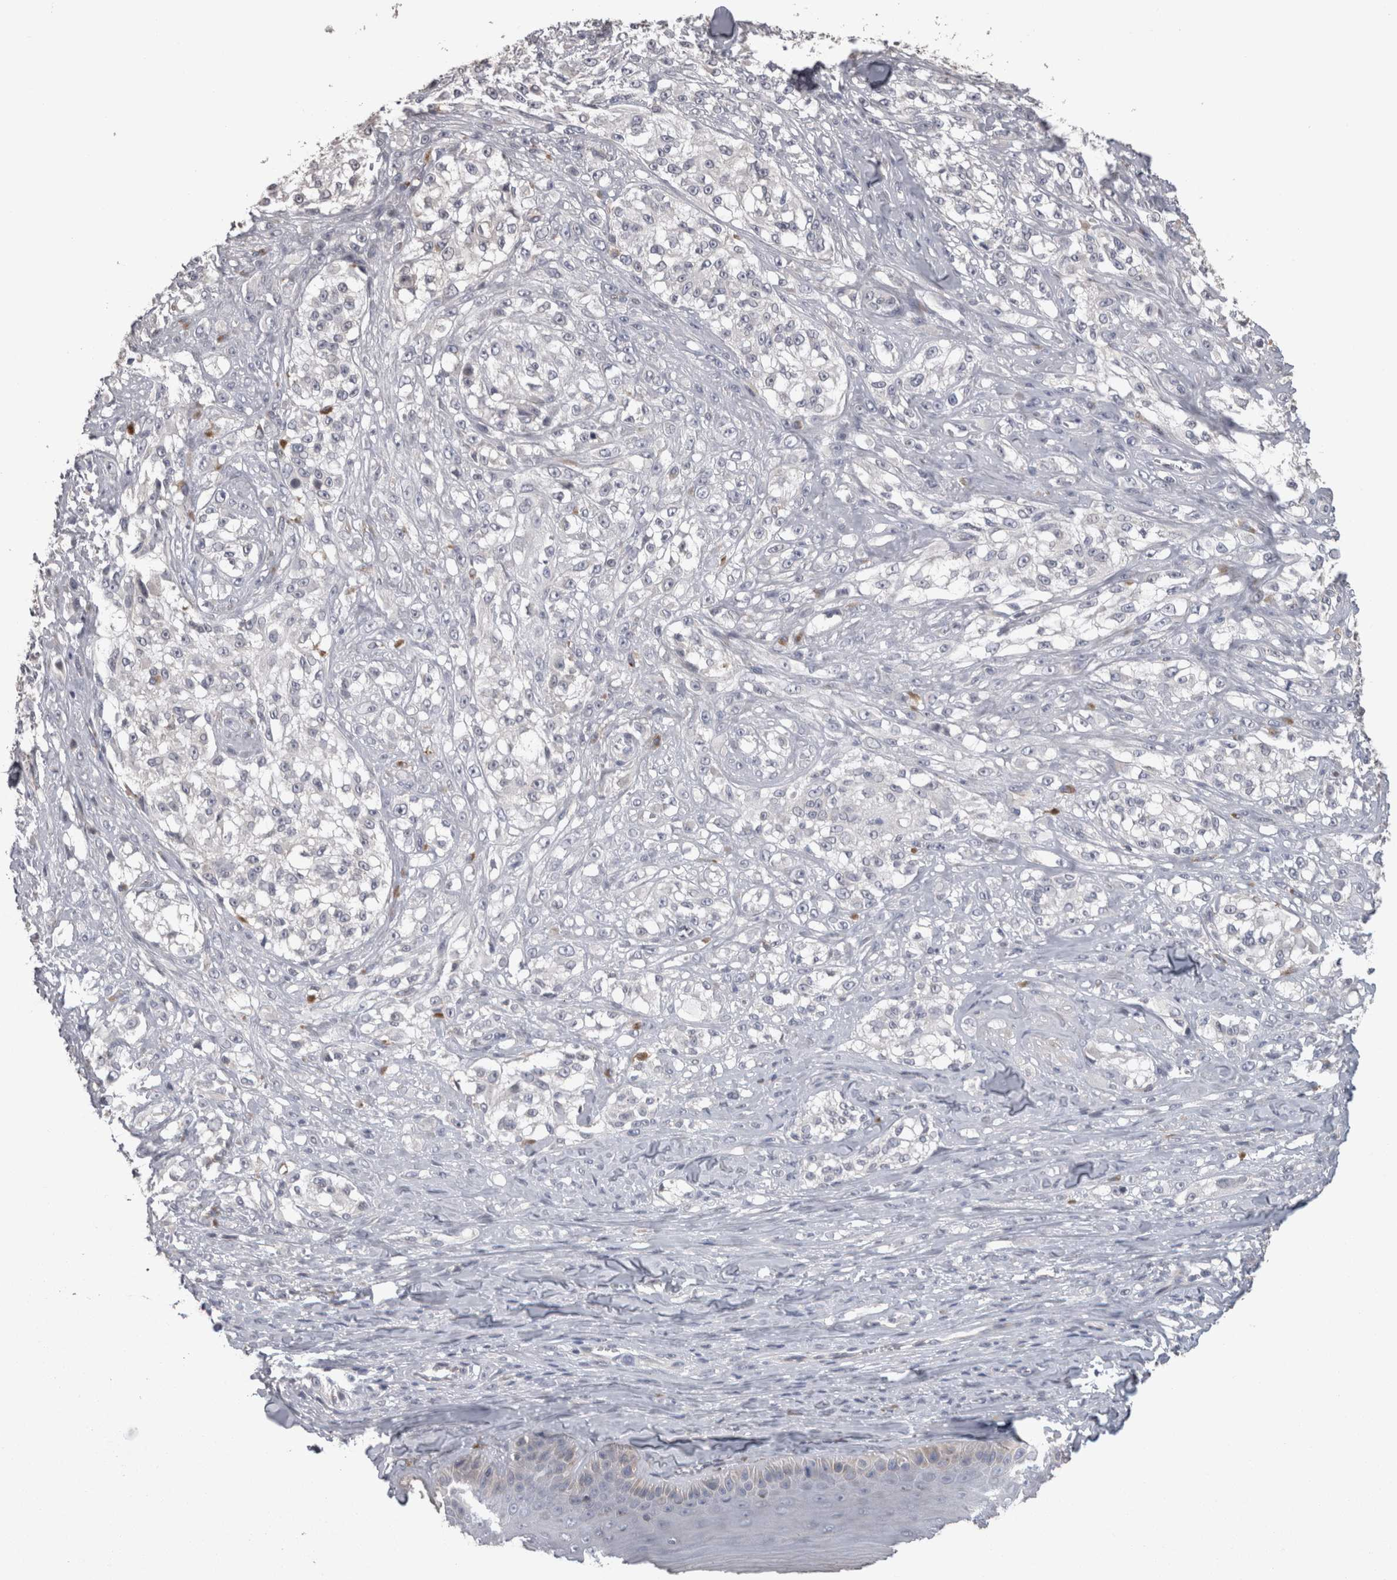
{"staining": {"intensity": "negative", "quantity": "none", "location": "none"}, "tissue": "melanoma", "cell_type": "Tumor cells", "image_type": "cancer", "snomed": [{"axis": "morphology", "description": "Malignant melanoma, NOS"}, {"axis": "topography", "description": "Skin of head"}], "caption": "High power microscopy photomicrograph of an immunohistochemistry (IHC) photomicrograph of malignant melanoma, revealing no significant expression in tumor cells.", "gene": "STC1", "patient": {"sex": "male", "age": 83}}